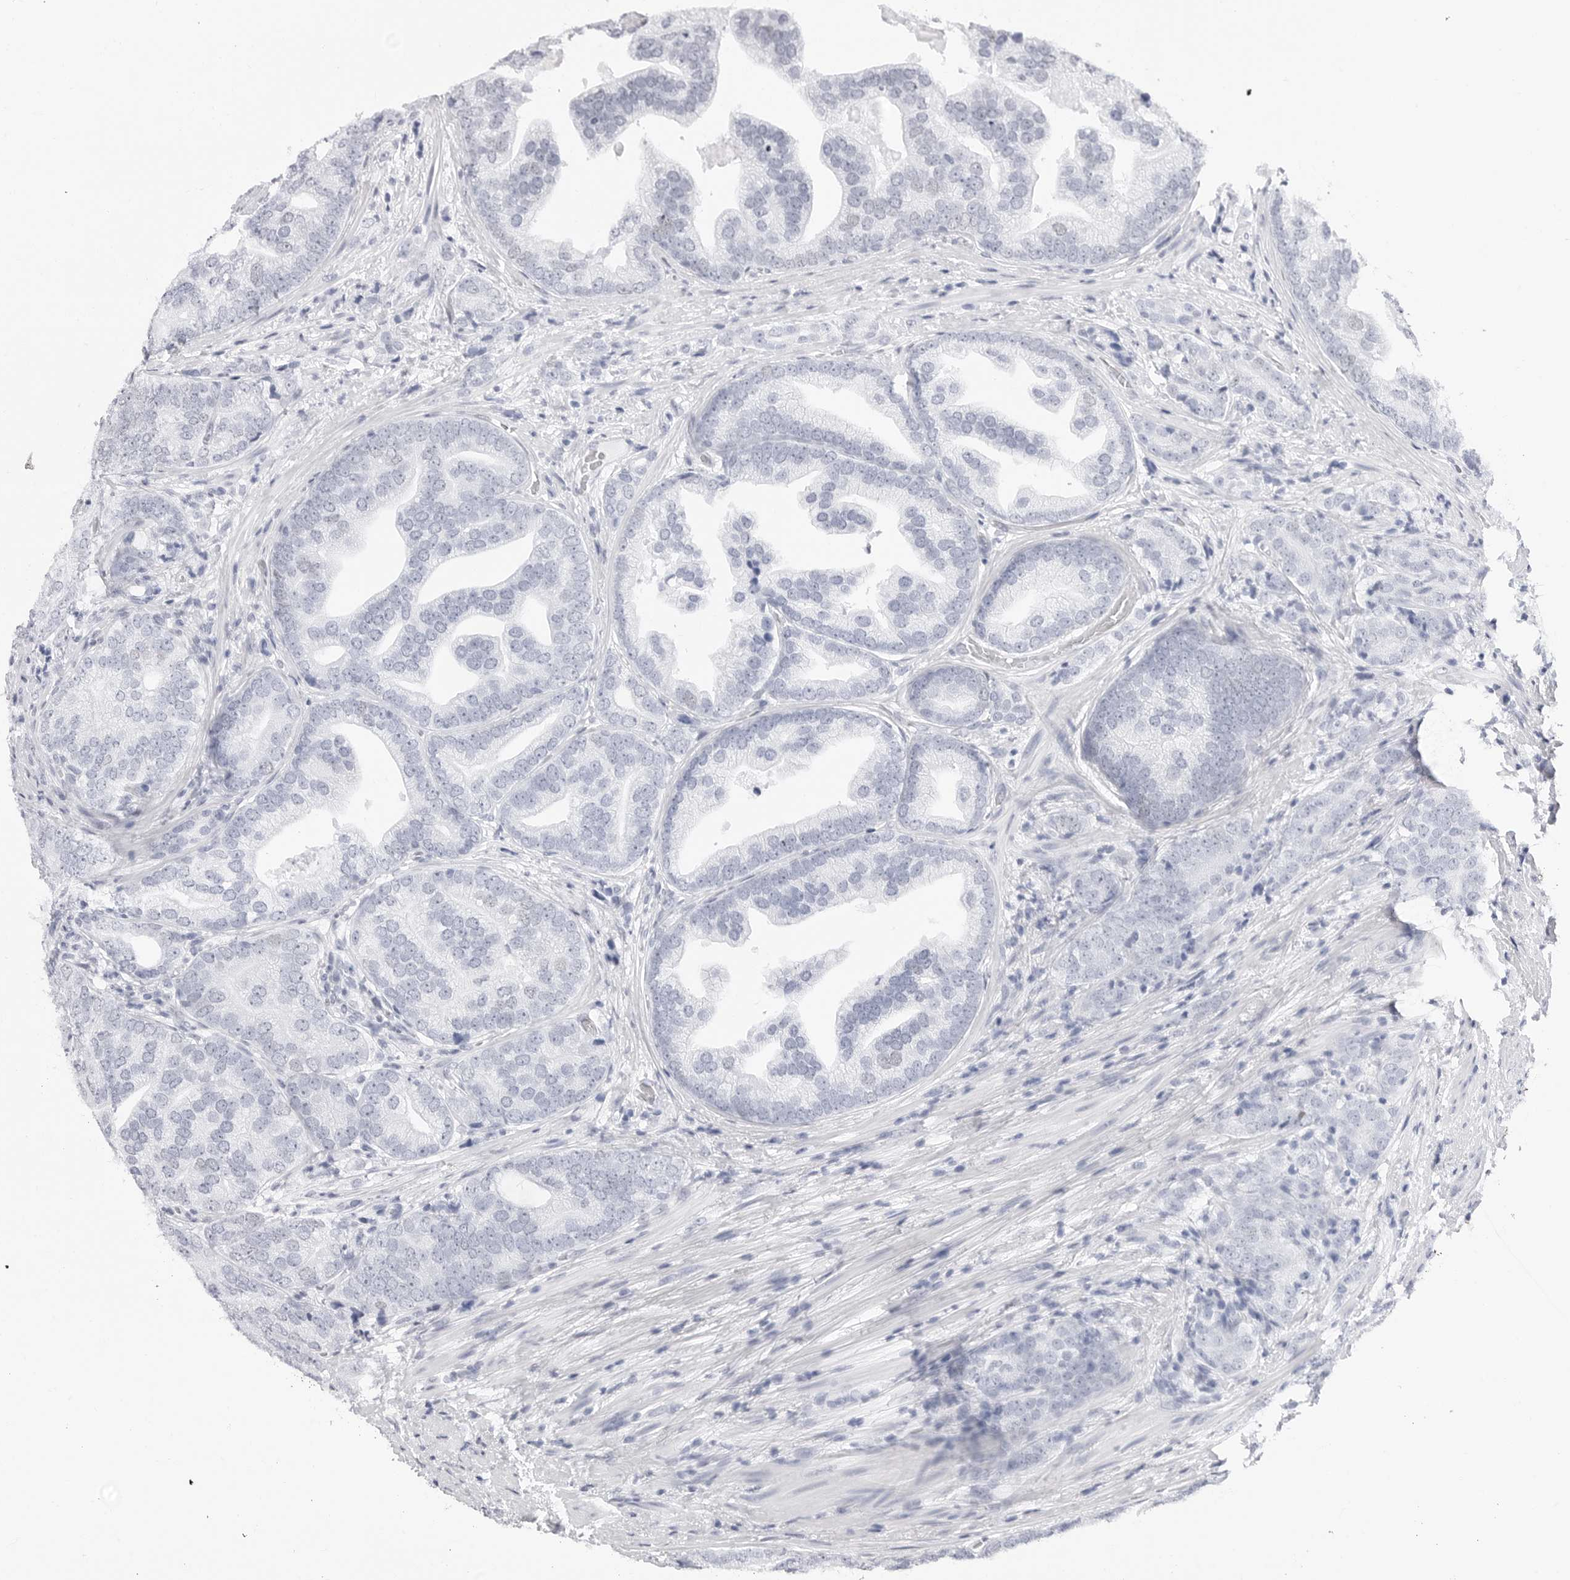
{"staining": {"intensity": "negative", "quantity": "none", "location": "none"}, "tissue": "prostate cancer", "cell_type": "Tumor cells", "image_type": "cancer", "snomed": [{"axis": "morphology", "description": "Adenocarcinoma, High grade"}, {"axis": "topography", "description": "Prostate"}], "caption": "This photomicrograph is of prostate adenocarcinoma (high-grade) stained with immunohistochemistry to label a protein in brown with the nuclei are counter-stained blue. There is no expression in tumor cells.", "gene": "NASP", "patient": {"sex": "male", "age": 57}}